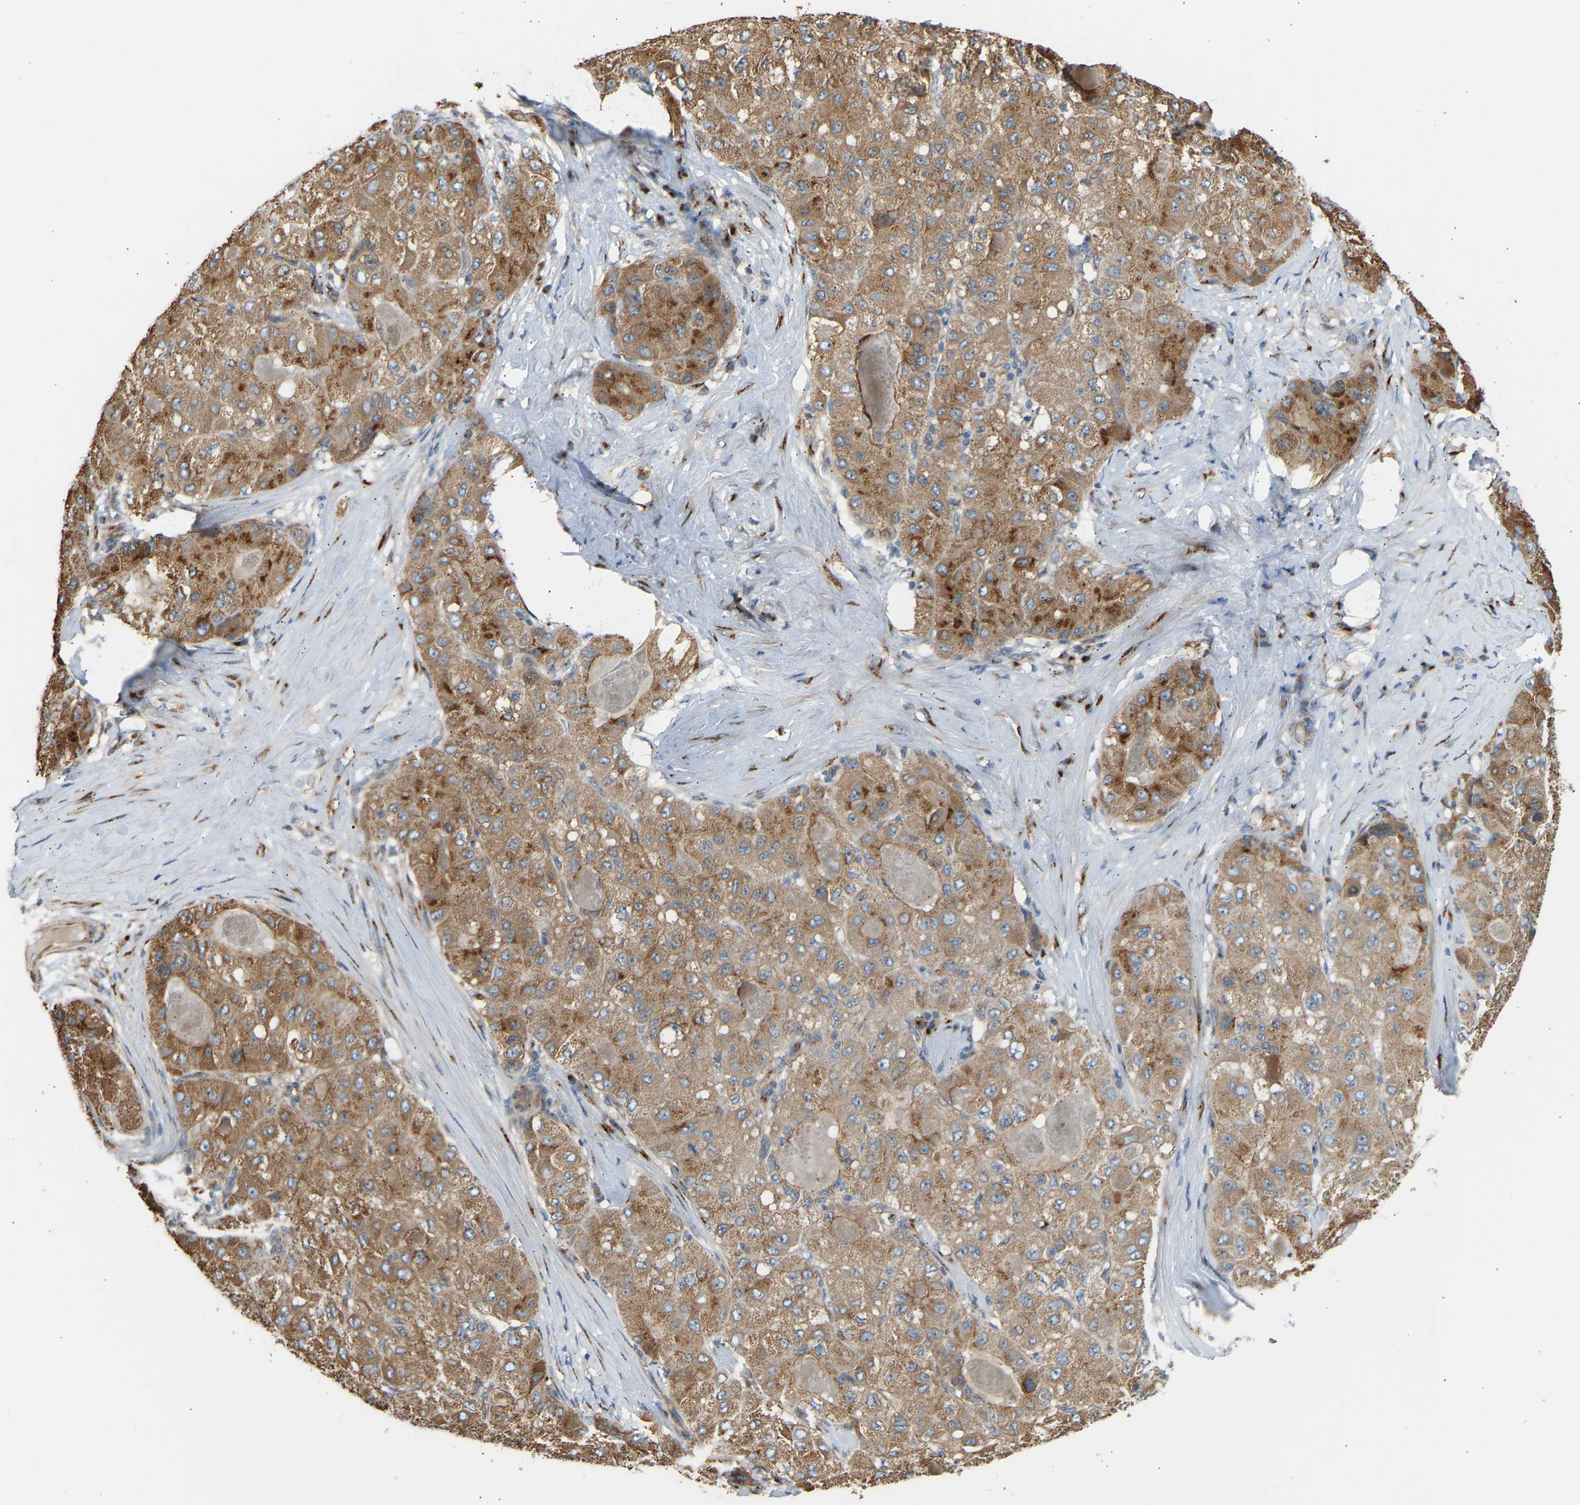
{"staining": {"intensity": "moderate", "quantity": ">75%", "location": "cytoplasmic/membranous"}, "tissue": "liver cancer", "cell_type": "Tumor cells", "image_type": "cancer", "snomed": [{"axis": "morphology", "description": "Carcinoma, Hepatocellular, NOS"}, {"axis": "topography", "description": "Liver"}], "caption": "Immunohistochemistry of human hepatocellular carcinoma (liver) shows medium levels of moderate cytoplasmic/membranous positivity in about >75% of tumor cells. (Stains: DAB (3,3'-diaminobenzidine) in brown, nuclei in blue, Microscopy: brightfield microscopy at high magnification).", "gene": "YIPF2", "patient": {"sex": "male", "age": 80}}